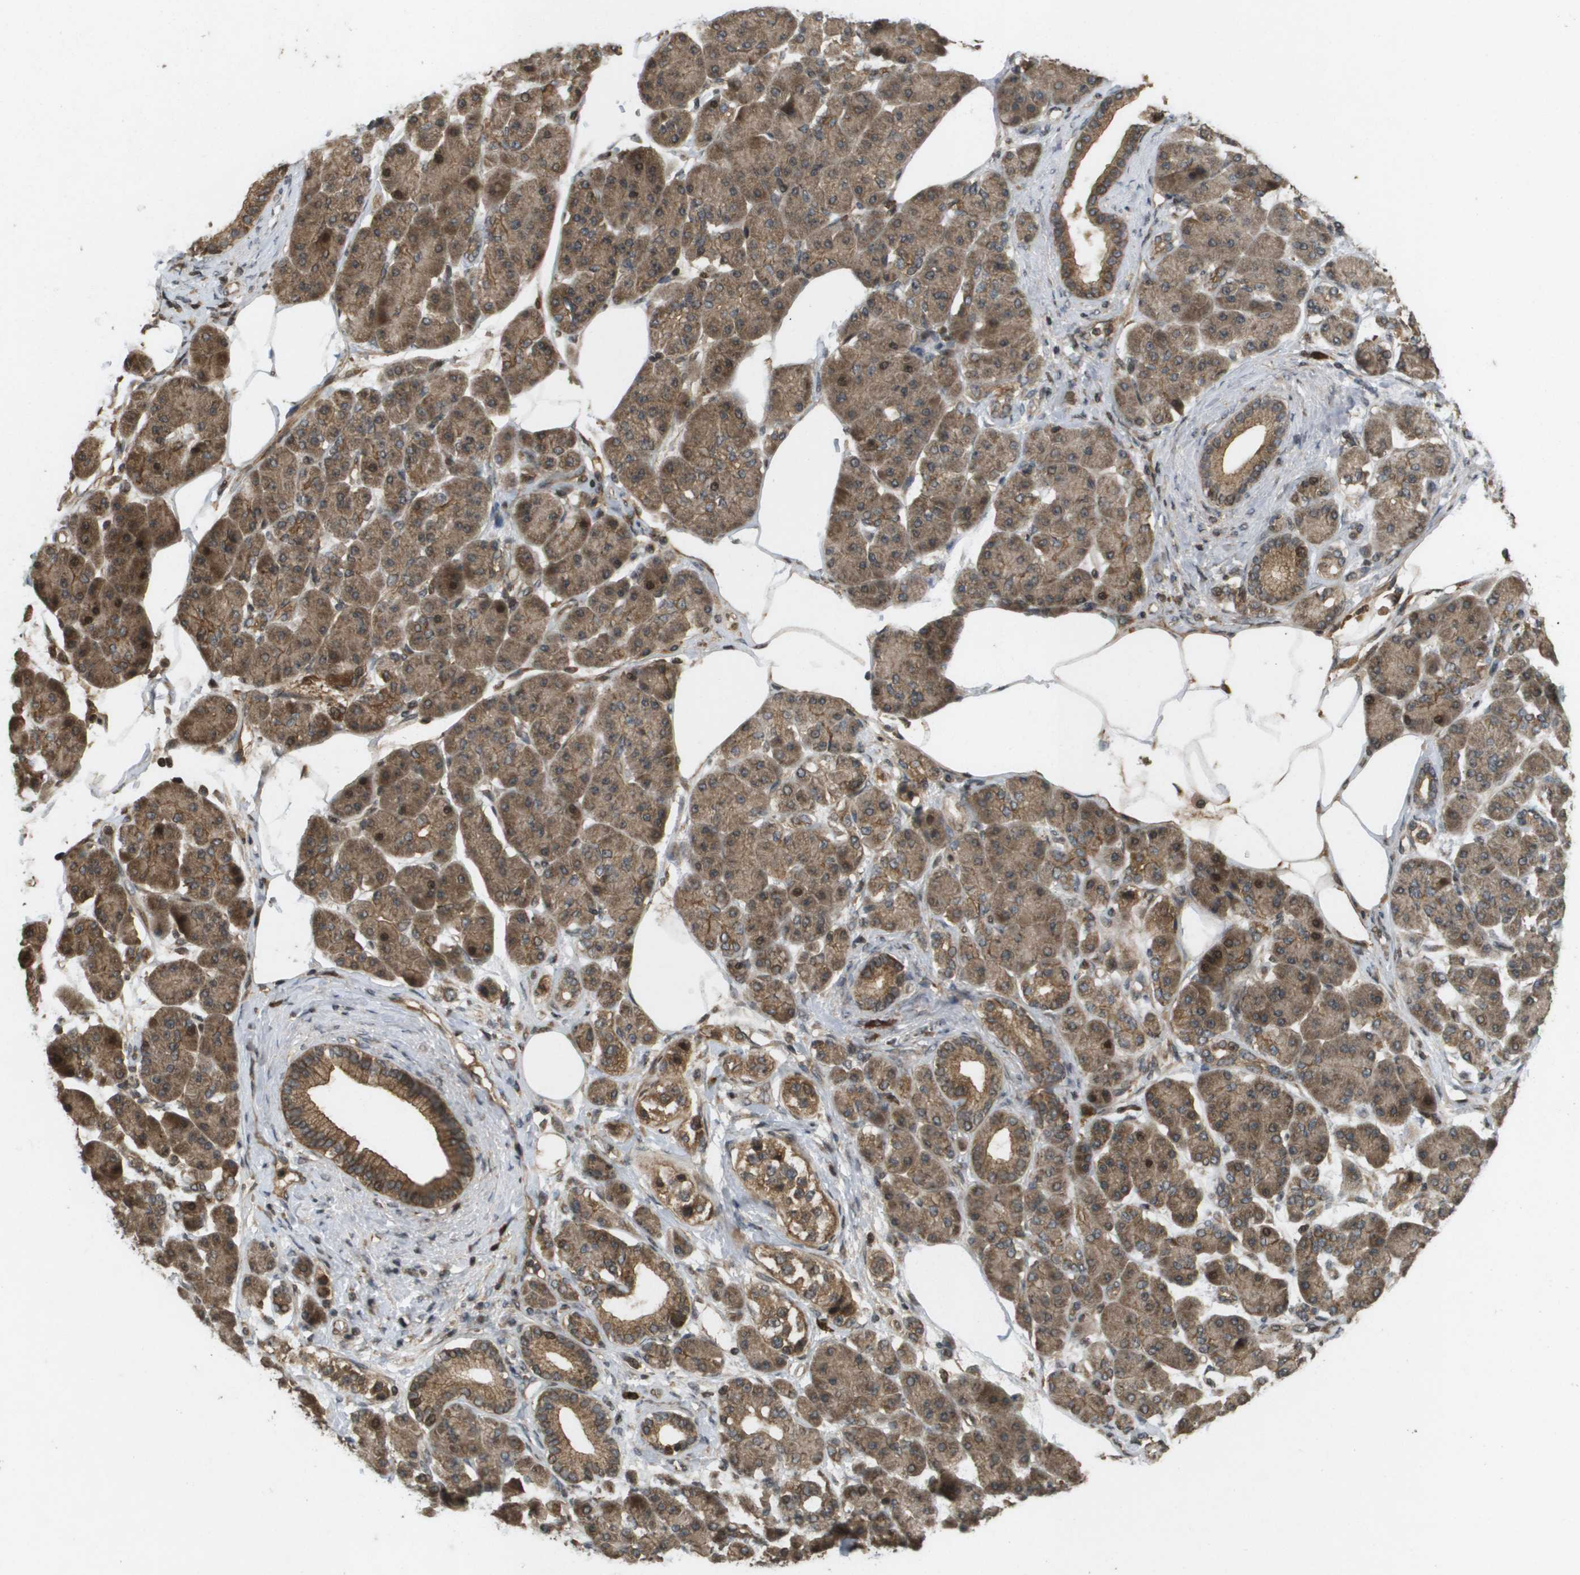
{"staining": {"intensity": "moderate", "quantity": ">75%", "location": "cytoplasmic/membranous"}, "tissue": "pancreatic cancer", "cell_type": "Tumor cells", "image_type": "cancer", "snomed": [{"axis": "morphology", "description": "Adenocarcinoma, NOS"}, {"axis": "morphology", "description": "Adenocarcinoma, metastatic, NOS"}, {"axis": "topography", "description": "Lymph node"}, {"axis": "topography", "description": "Pancreas"}, {"axis": "topography", "description": "Duodenum"}], "caption": "DAB (3,3'-diaminobenzidine) immunohistochemical staining of human pancreatic adenocarcinoma exhibits moderate cytoplasmic/membranous protein expression in approximately >75% of tumor cells.", "gene": "KIF11", "patient": {"sex": "female", "age": 64}}